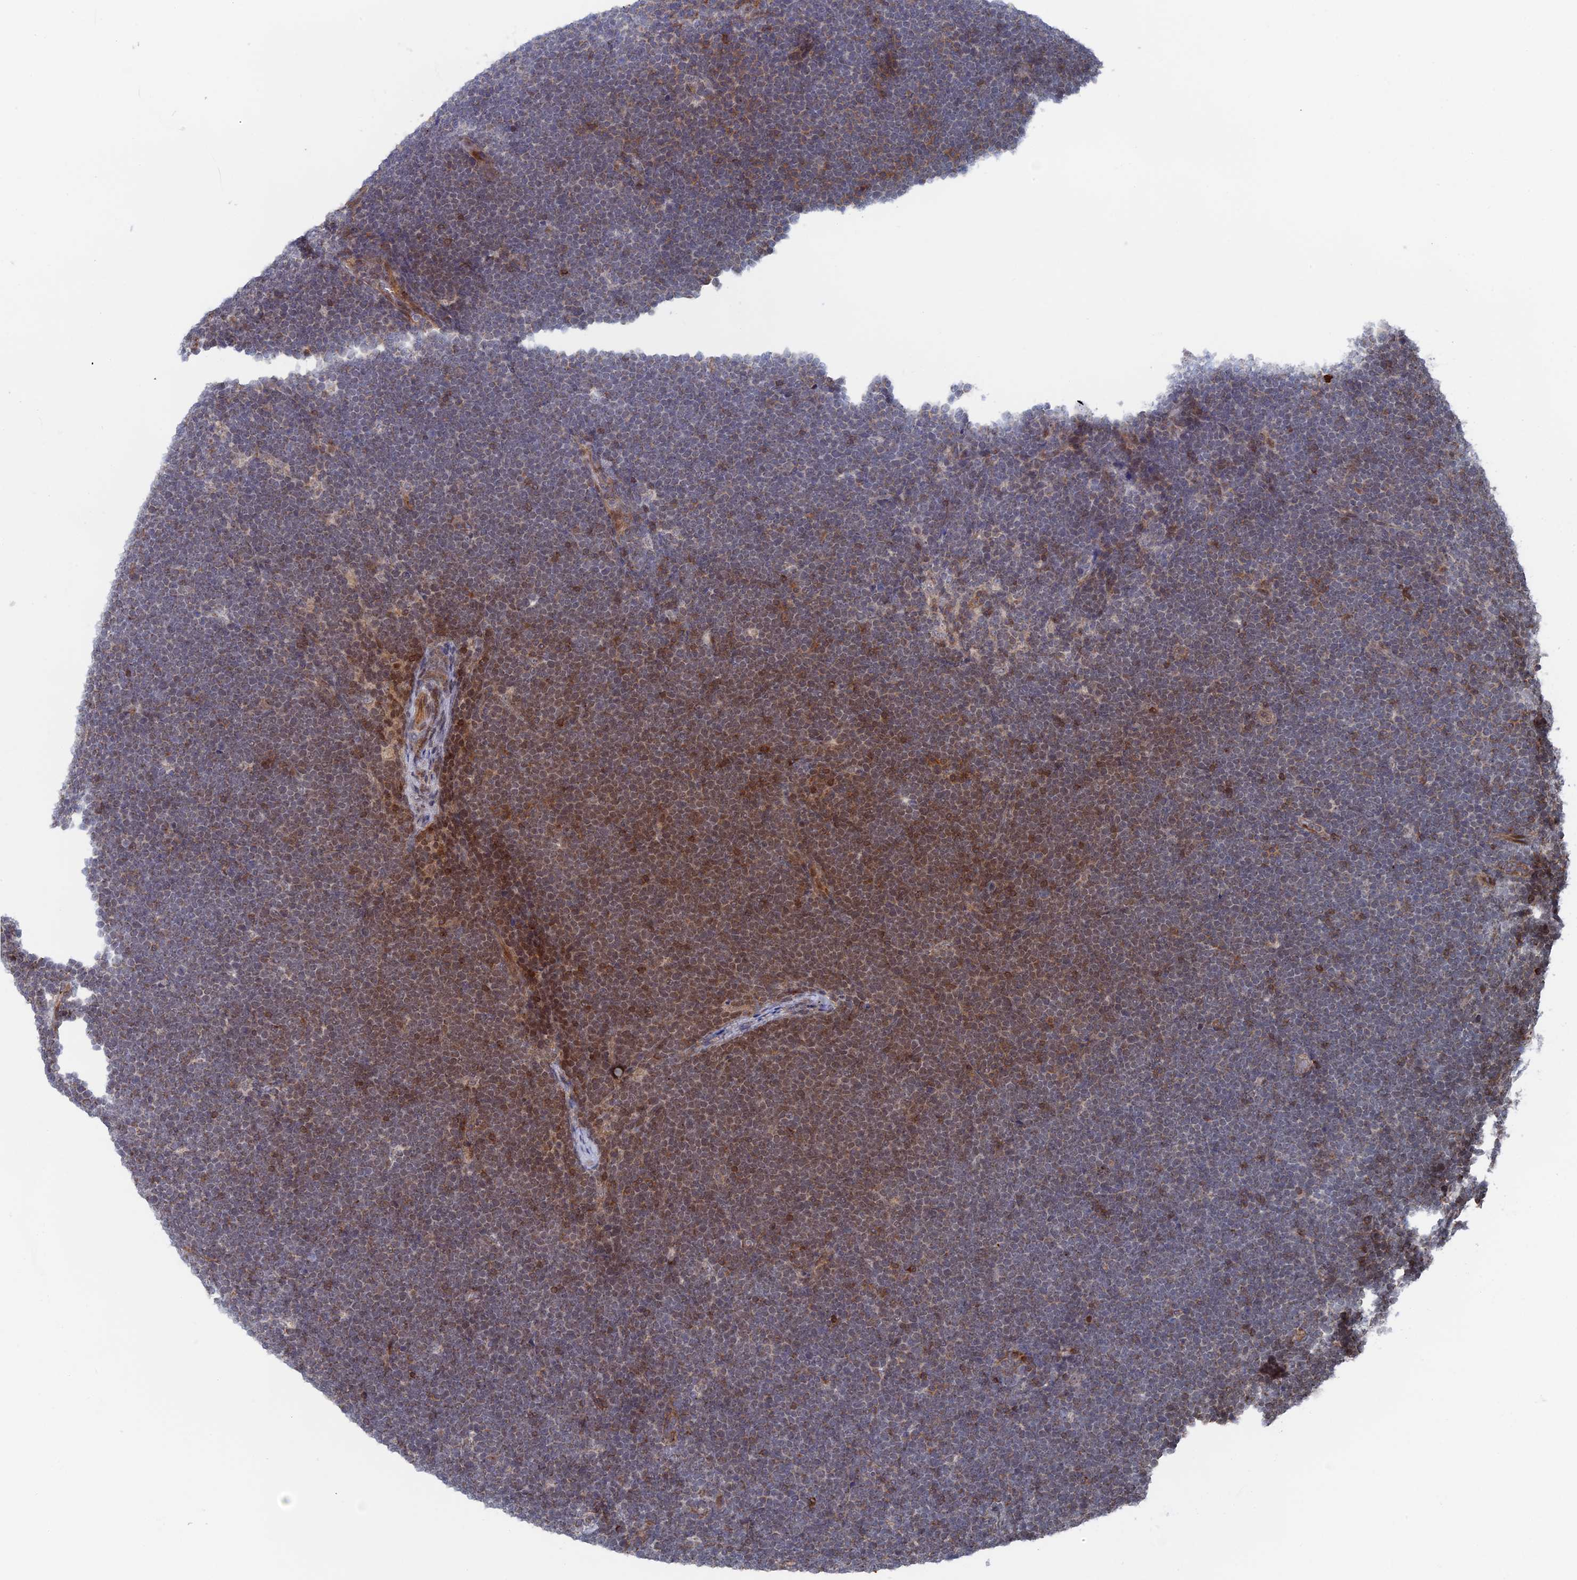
{"staining": {"intensity": "moderate", "quantity": "<25%", "location": "cytoplasmic/membranous"}, "tissue": "lymphoma", "cell_type": "Tumor cells", "image_type": "cancer", "snomed": [{"axis": "morphology", "description": "Malignant lymphoma, non-Hodgkin's type, High grade"}, {"axis": "topography", "description": "Lymph node"}], "caption": "The immunohistochemical stain highlights moderate cytoplasmic/membranous positivity in tumor cells of malignant lymphoma, non-Hodgkin's type (high-grade) tissue.", "gene": "IL7", "patient": {"sex": "male", "age": 13}}